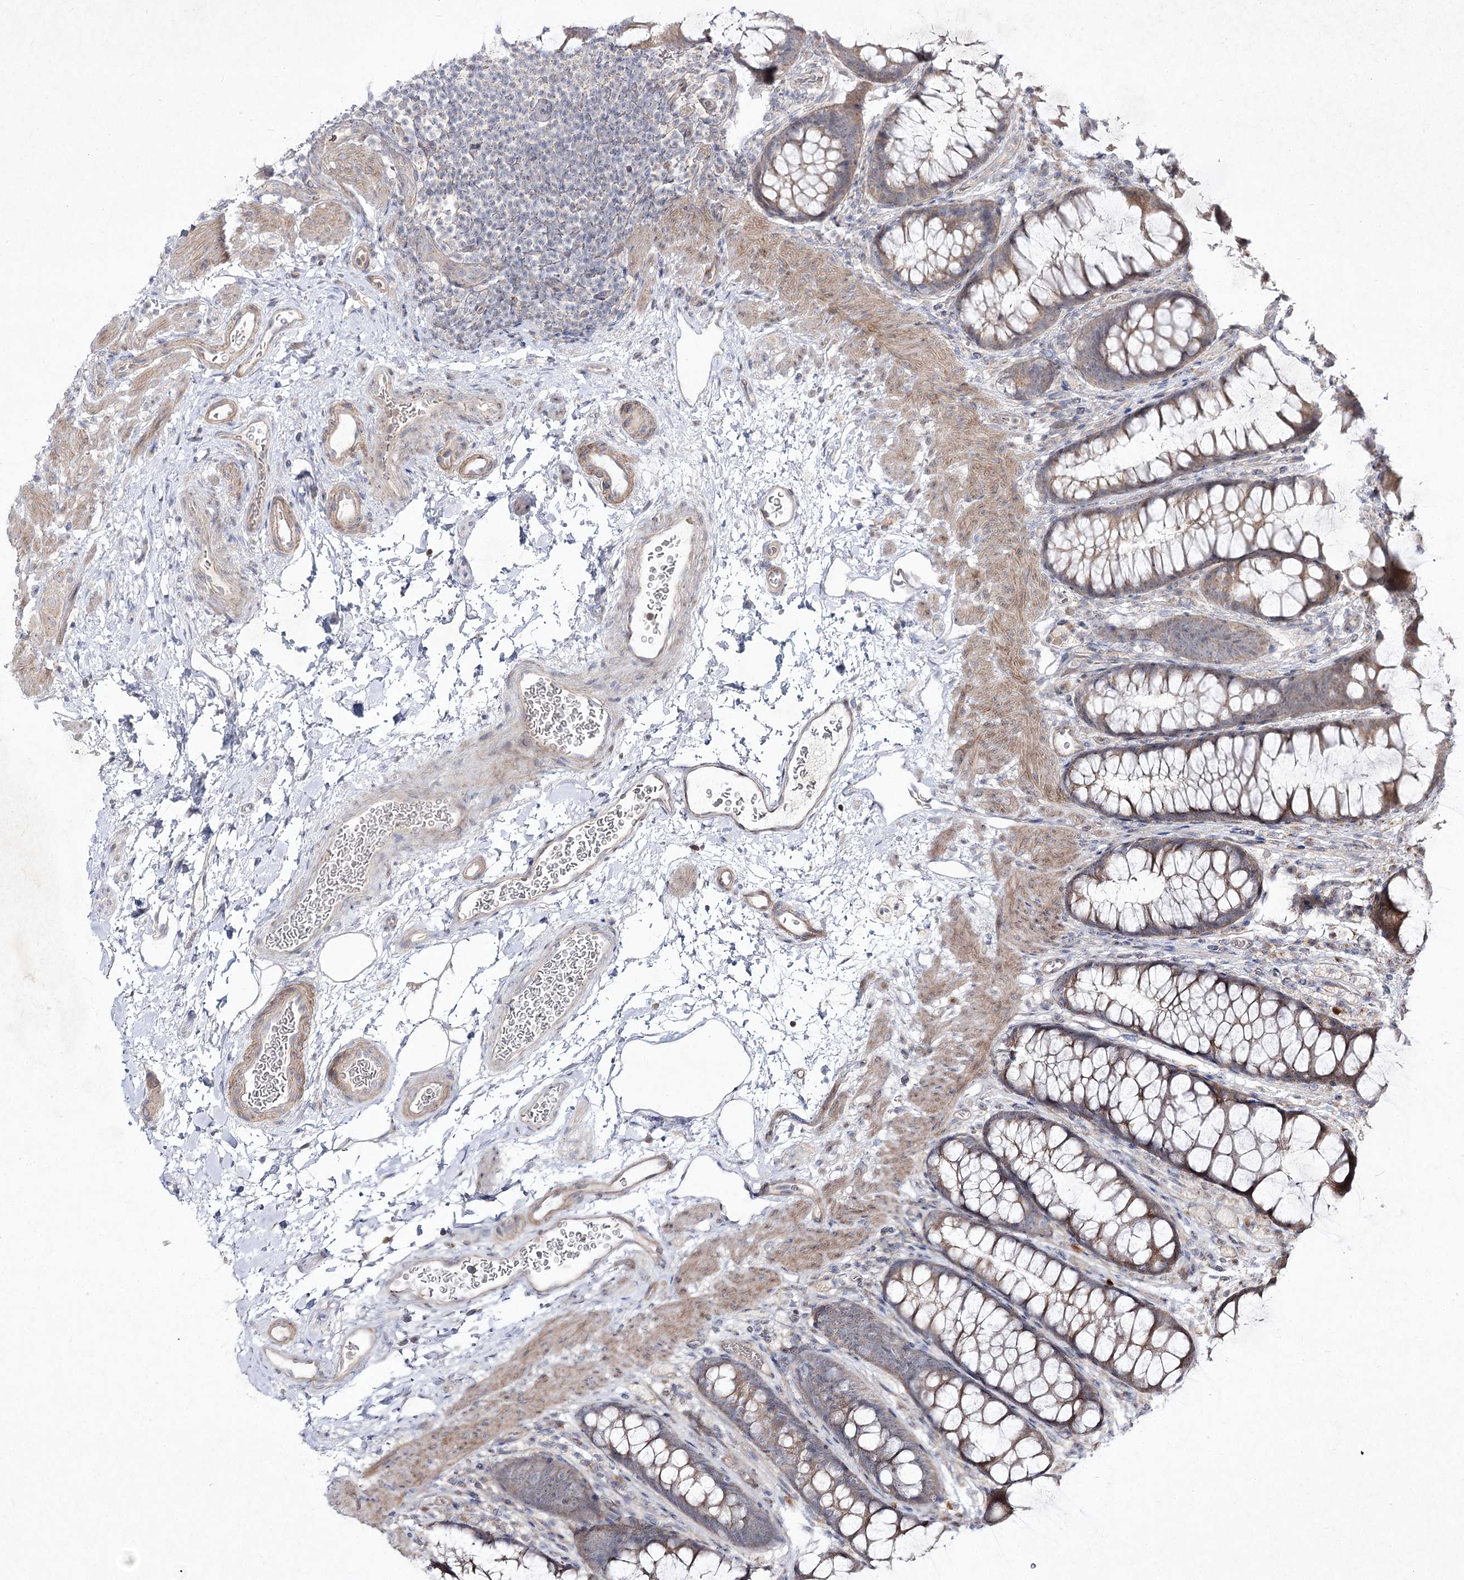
{"staining": {"intensity": "moderate", "quantity": "25%-75%", "location": "cytoplasmic/membranous"}, "tissue": "colon", "cell_type": "Endothelial cells", "image_type": "normal", "snomed": [{"axis": "morphology", "description": "Normal tissue, NOS"}, {"axis": "topography", "description": "Colon"}], "caption": "This image displays immunohistochemistry staining of unremarkable human colon, with medium moderate cytoplasmic/membranous staining in about 25%-75% of endothelial cells.", "gene": "CIB2", "patient": {"sex": "female", "age": 62}}